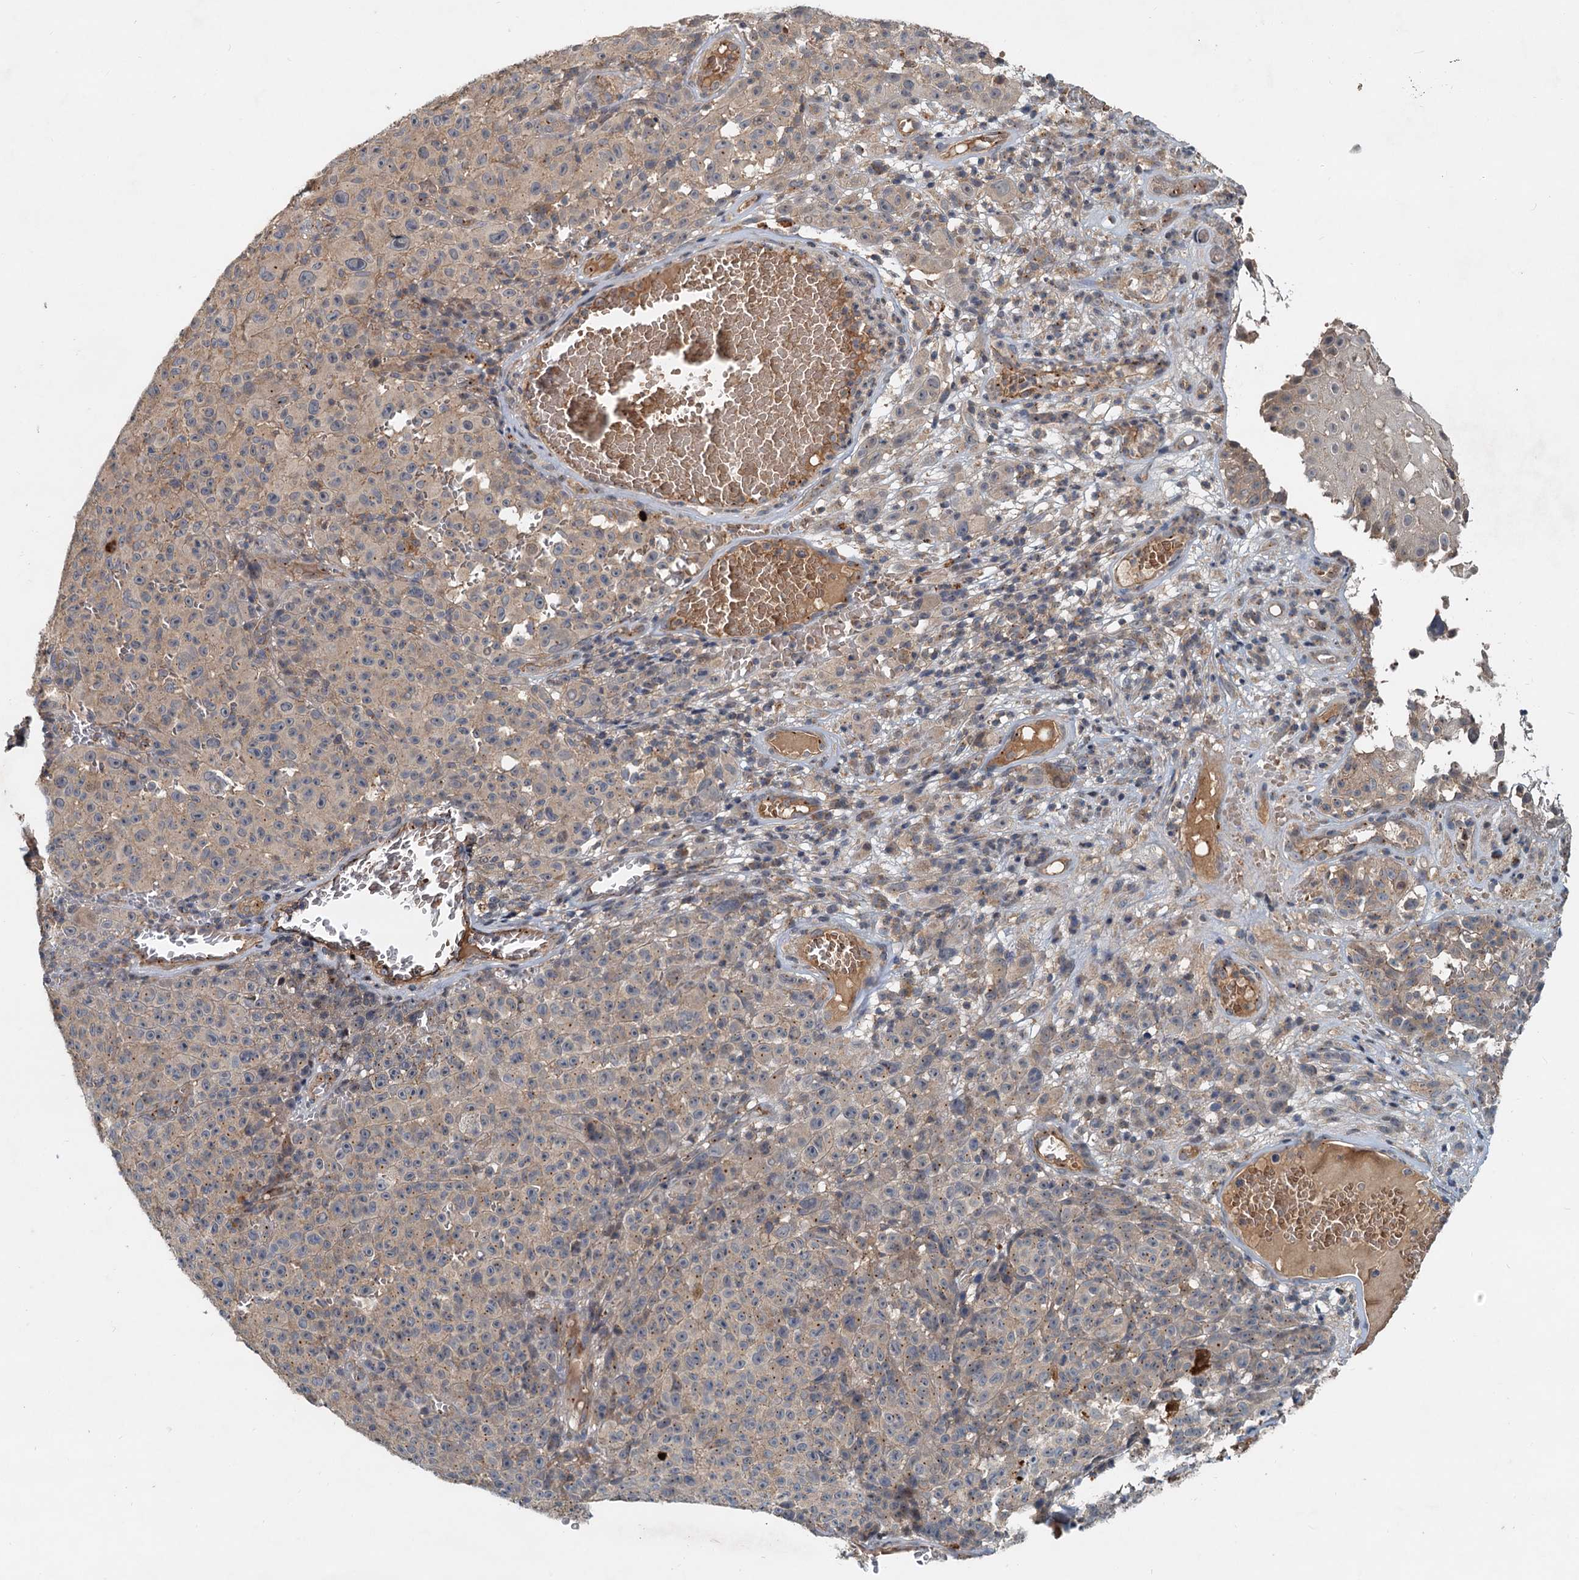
{"staining": {"intensity": "negative", "quantity": "none", "location": "none"}, "tissue": "melanoma", "cell_type": "Tumor cells", "image_type": "cancer", "snomed": [{"axis": "morphology", "description": "Malignant melanoma, NOS"}, {"axis": "topography", "description": "Skin"}], "caption": "Immunohistochemical staining of melanoma displays no significant expression in tumor cells.", "gene": "CEP68", "patient": {"sex": "female", "age": 82}}